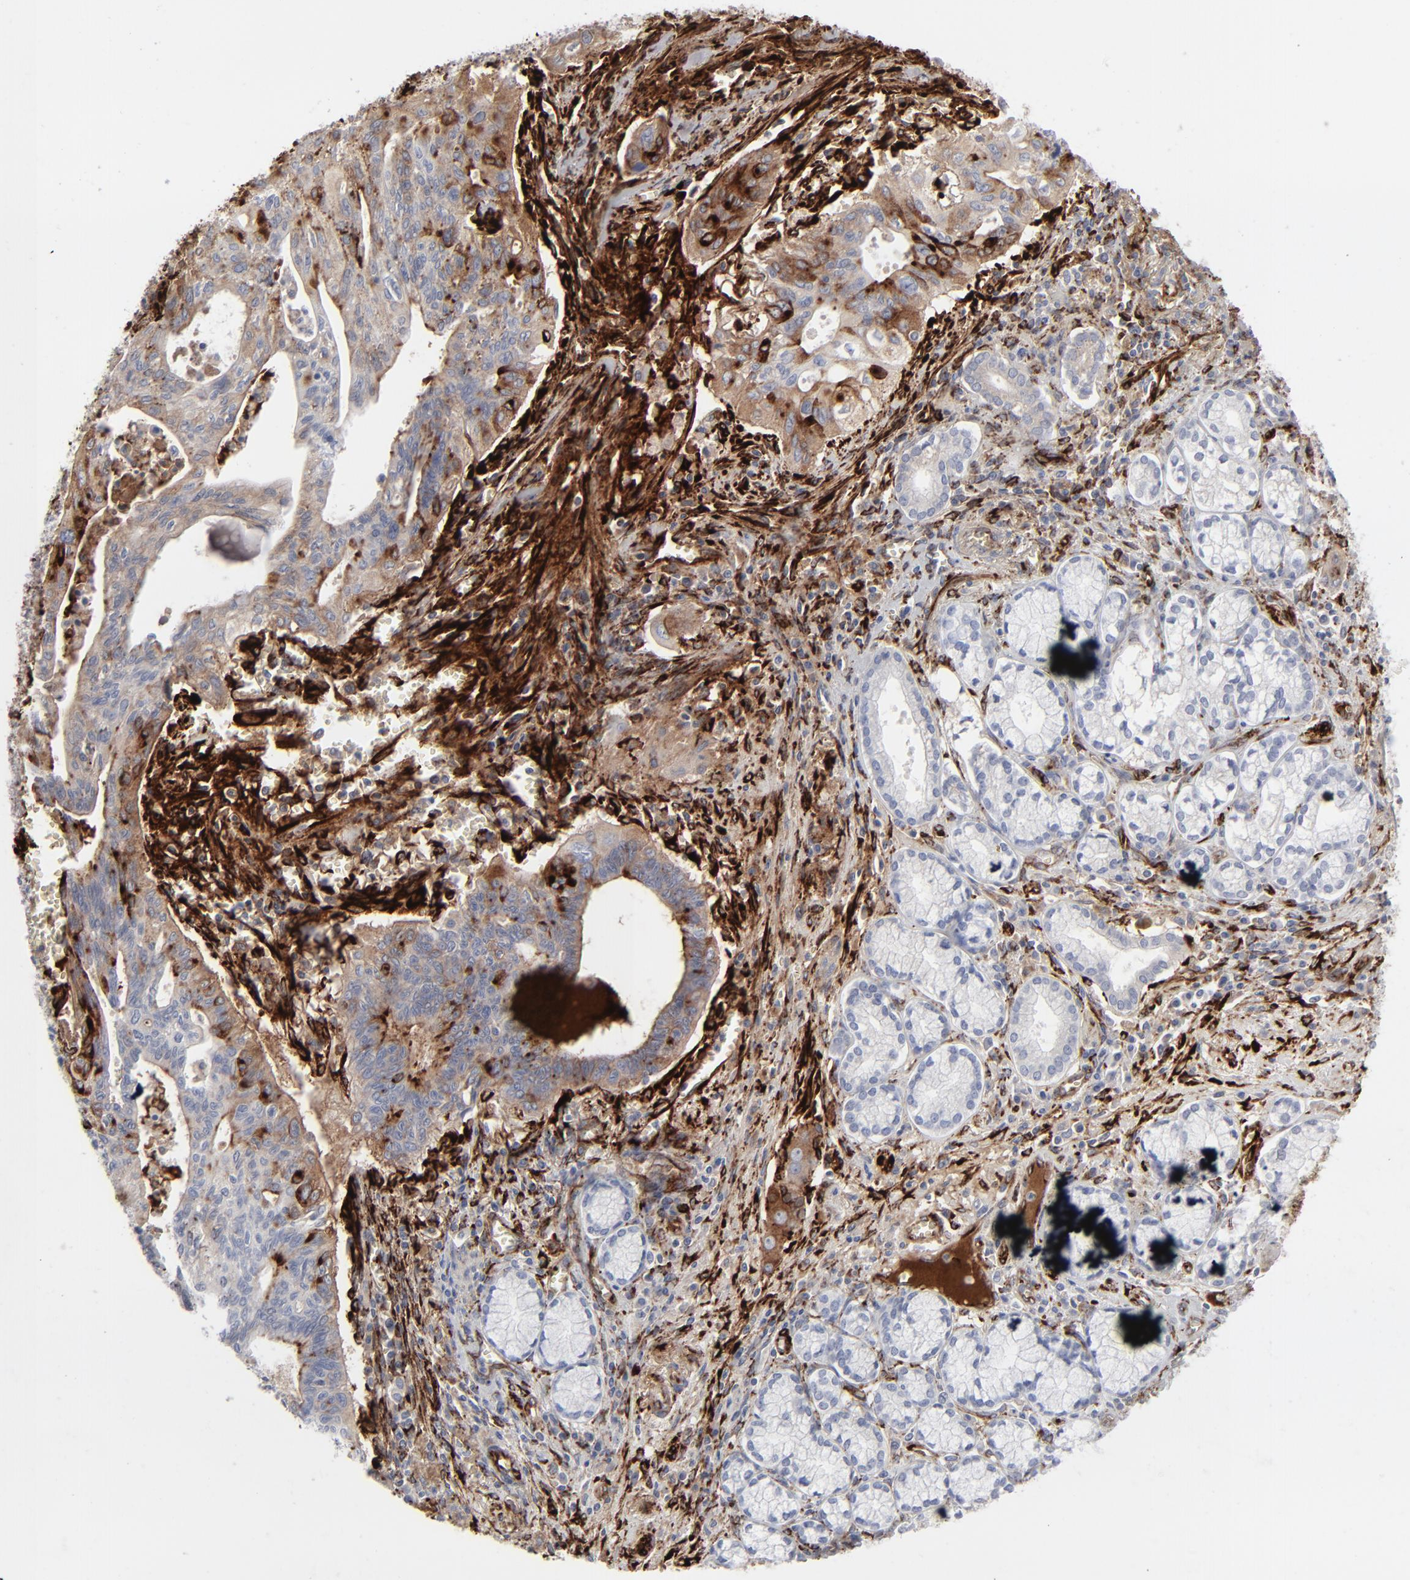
{"staining": {"intensity": "moderate", "quantity": ">75%", "location": "cytoplasmic/membranous"}, "tissue": "pancreatic cancer", "cell_type": "Tumor cells", "image_type": "cancer", "snomed": [{"axis": "morphology", "description": "Adenocarcinoma, NOS"}, {"axis": "topography", "description": "Pancreas"}], "caption": "Brown immunohistochemical staining in human pancreatic cancer exhibits moderate cytoplasmic/membranous positivity in about >75% of tumor cells.", "gene": "SPARC", "patient": {"sex": "male", "age": 77}}